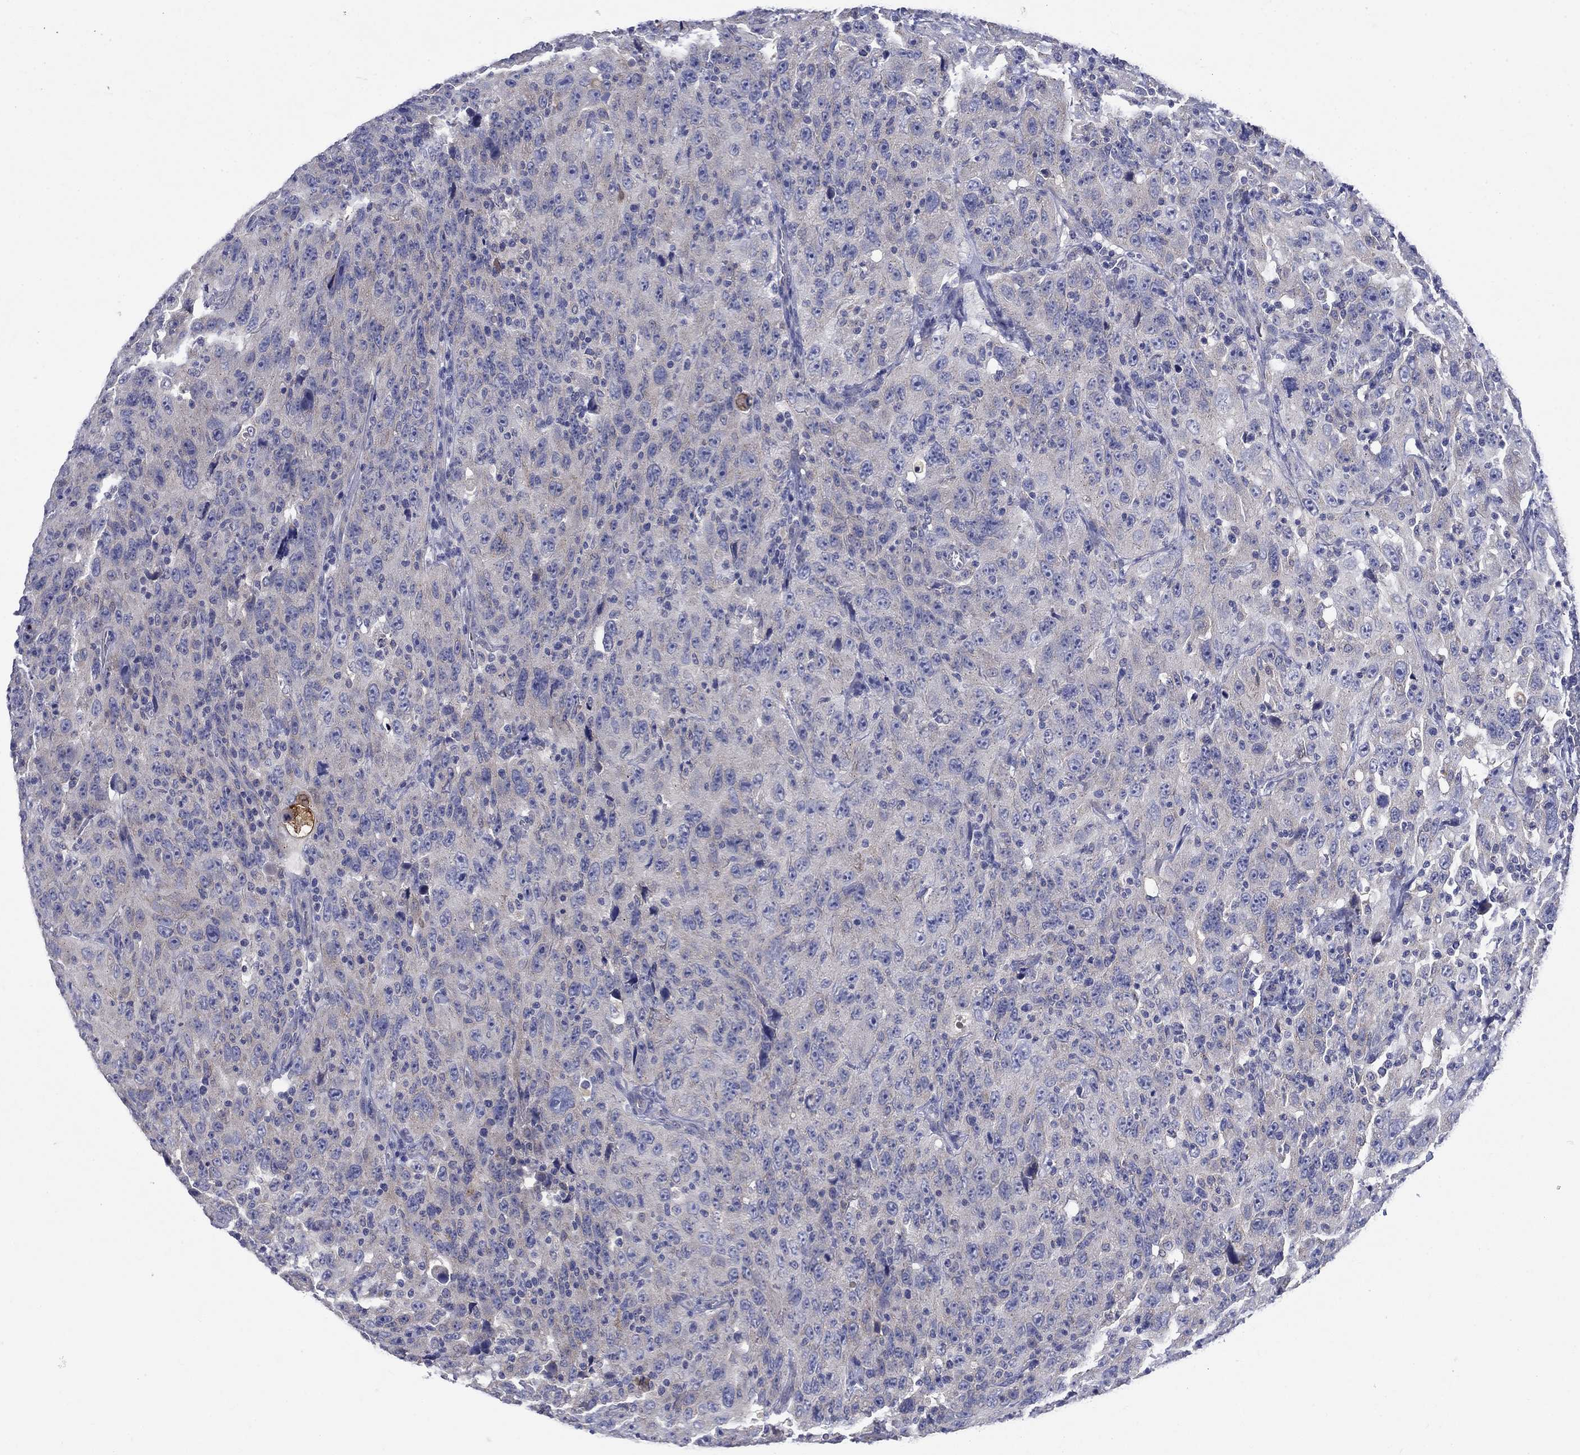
{"staining": {"intensity": "negative", "quantity": "none", "location": "none"}, "tissue": "urothelial cancer", "cell_type": "Tumor cells", "image_type": "cancer", "snomed": [{"axis": "morphology", "description": "Urothelial carcinoma, NOS"}, {"axis": "morphology", "description": "Urothelial carcinoma, High grade"}, {"axis": "topography", "description": "Urinary bladder"}], "caption": "IHC of urothelial cancer demonstrates no staining in tumor cells. The staining was performed using DAB (3,3'-diaminobenzidine) to visualize the protein expression in brown, while the nuclei were stained in blue with hematoxylin (Magnification: 20x).", "gene": "SULT2B1", "patient": {"sex": "female", "age": 73}}